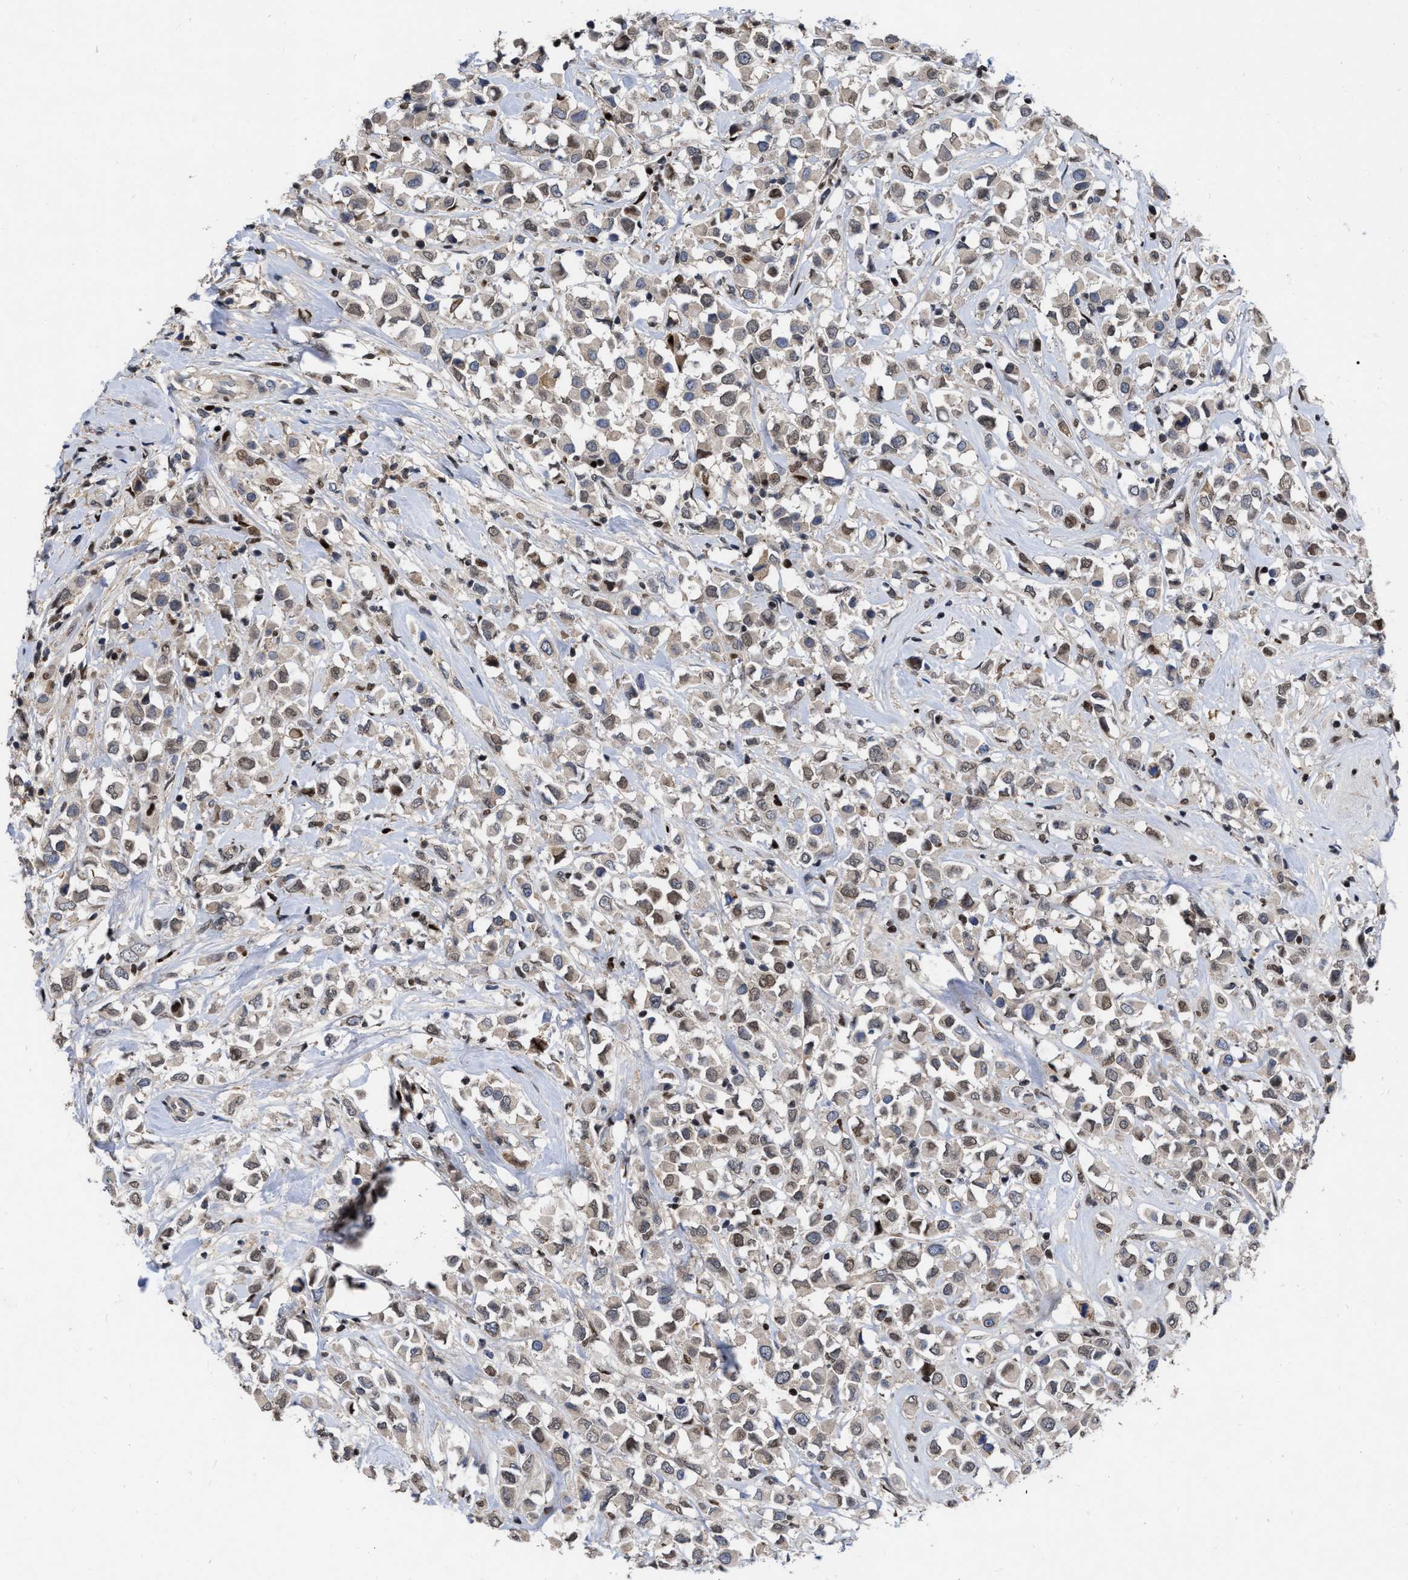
{"staining": {"intensity": "weak", "quantity": ">75%", "location": "cytoplasmic/membranous,nuclear"}, "tissue": "breast cancer", "cell_type": "Tumor cells", "image_type": "cancer", "snomed": [{"axis": "morphology", "description": "Duct carcinoma"}, {"axis": "topography", "description": "Breast"}], "caption": "Invasive ductal carcinoma (breast) stained for a protein (brown) shows weak cytoplasmic/membranous and nuclear positive expression in approximately >75% of tumor cells.", "gene": "MDM4", "patient": {"sex": "female", "age": 61}}